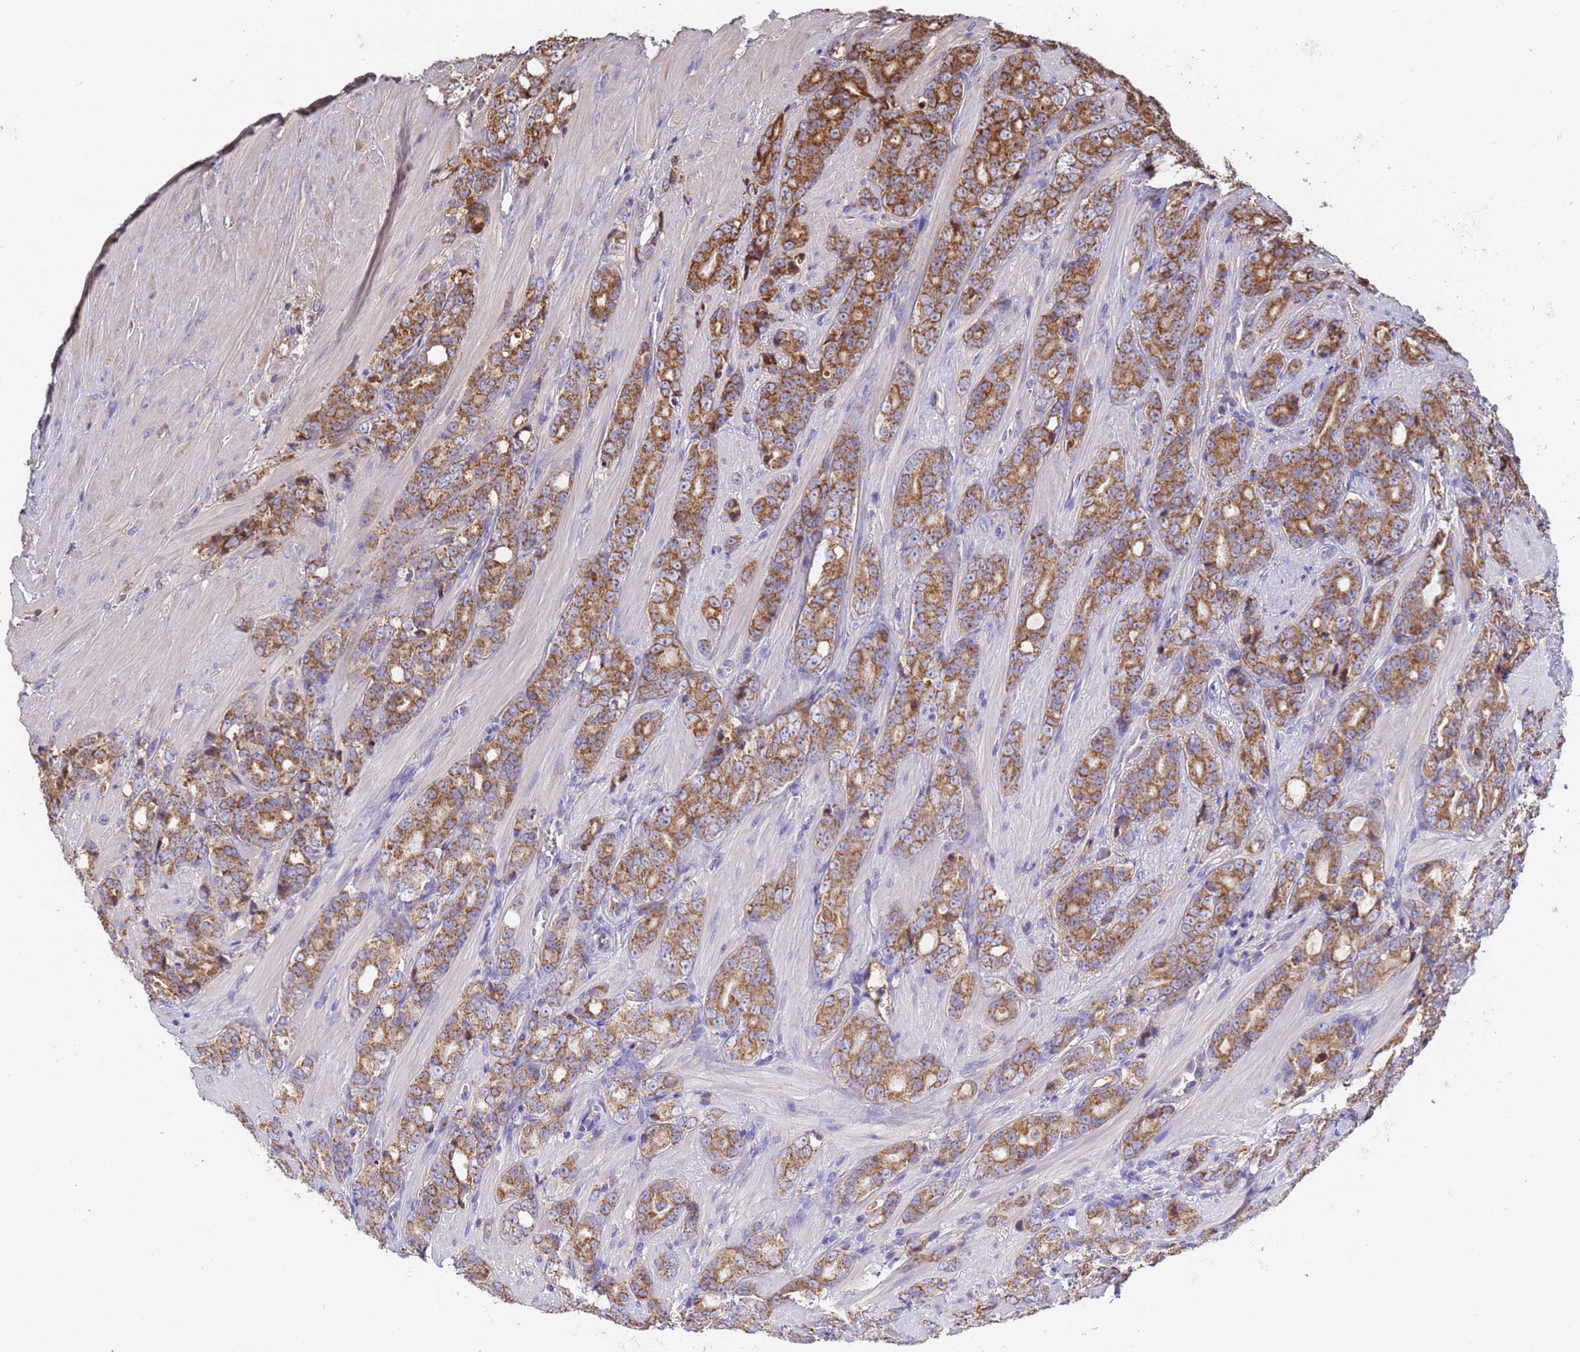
{"staining": {"intensity": "moderate", "quantity": ">75%", "location": "cytoplasmic/membranous"}, "tissue": "prostate cancer", "cell_type": "Tumor cells", "image_type": "cancer", "snomed": [{"axis": "morphology", "description": "Adenocarcinoma, High grade"}, {"axis": "topography", "description": "Prostate"}], "caption": "Protein analysis of high-grade adenocarcinoma (prostate) tissue demonstrates moderate cytoplasmic/membranous expression in about >75% of tumor cells. (Stains: DAB in brown, nuclei in blue, Microscopy: brightfield microscopy at high magnification).", "gene": "GLUD1", "patient": {"sex": "male", "age": 62}}